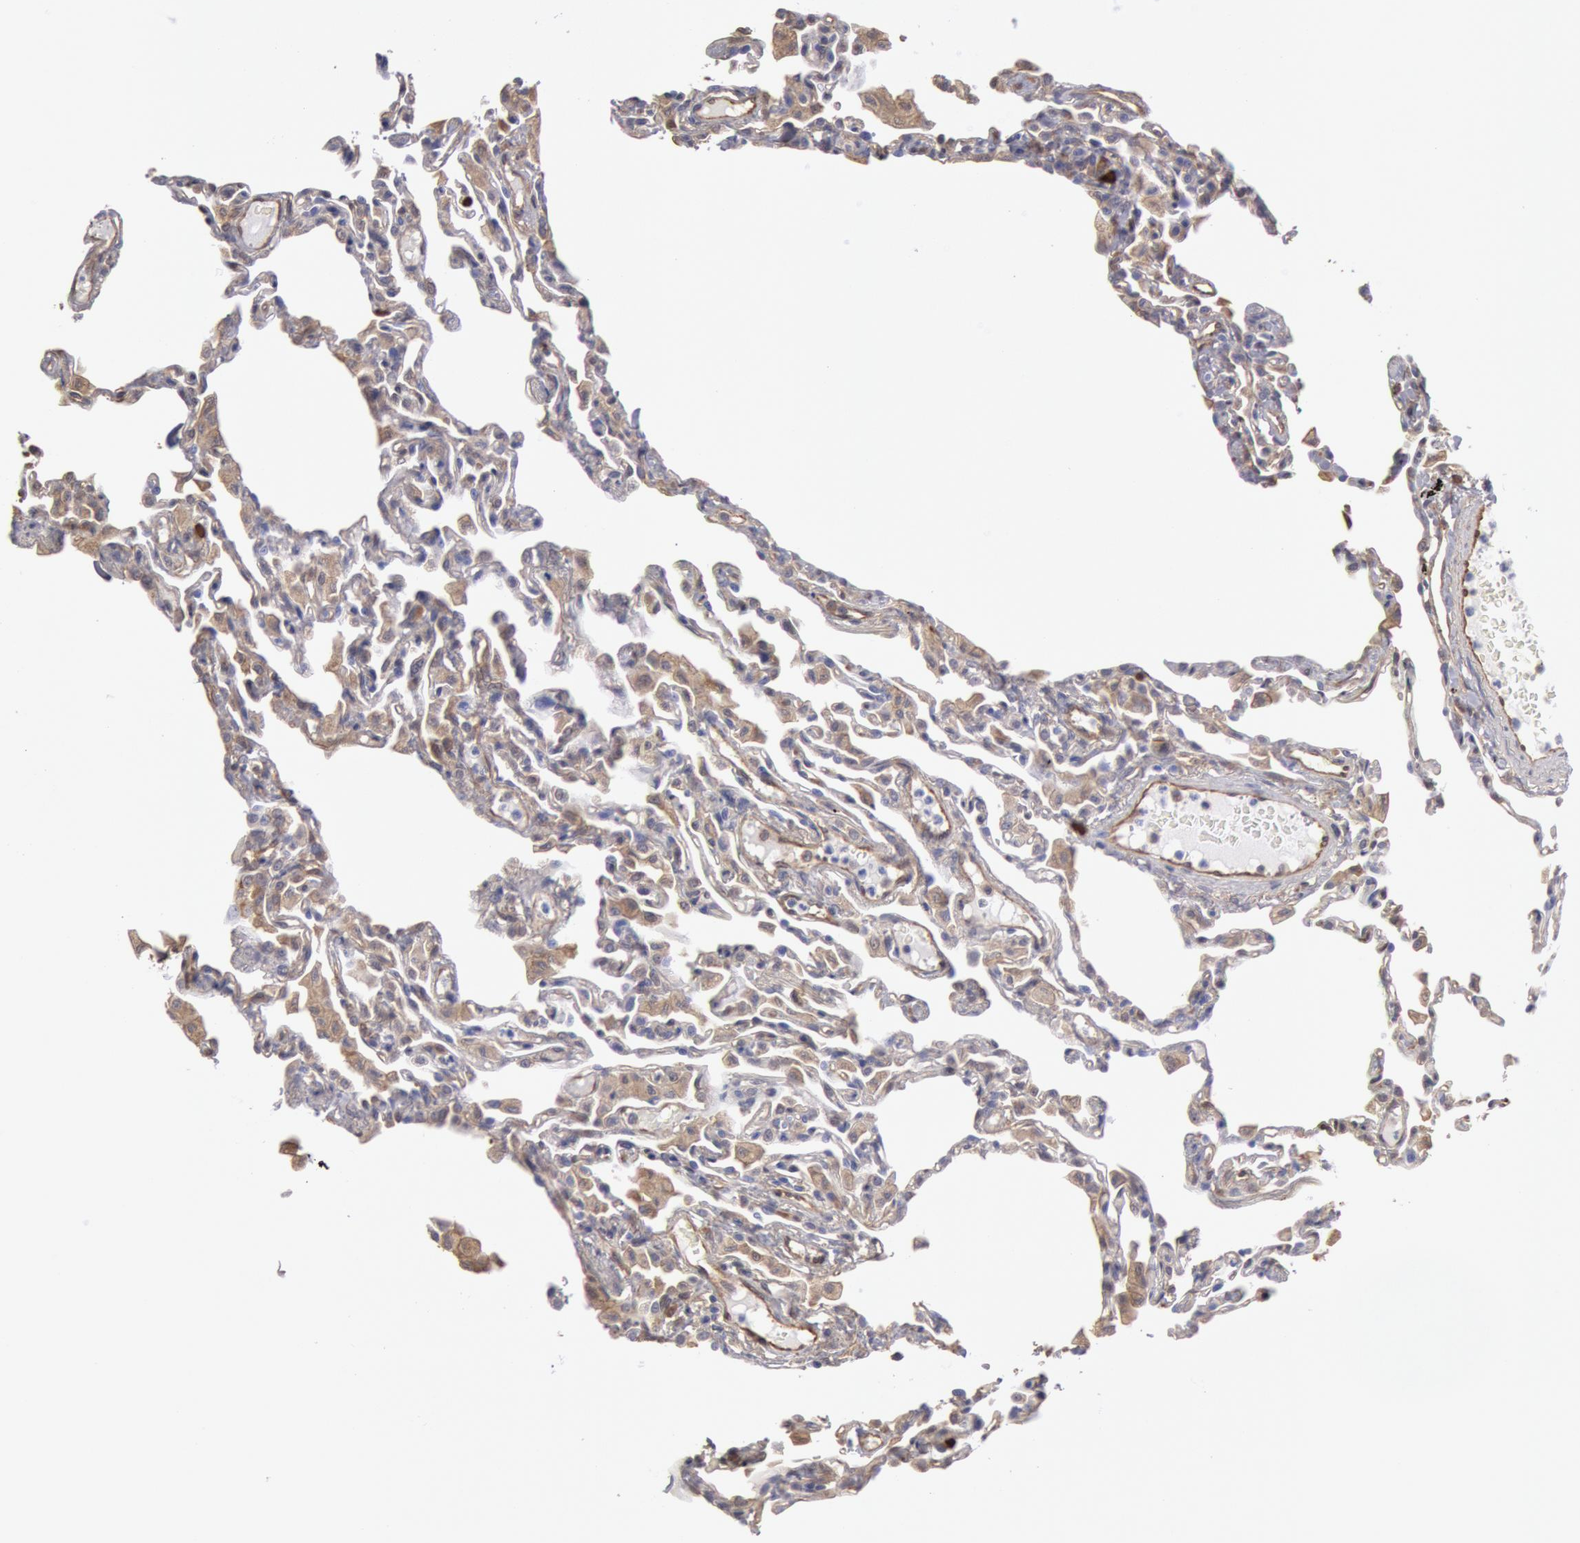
{"staining": {"intensity": "moderate", "quantity": "25%-75%", "location": "cytoplasmic/membranous"}, "tissue": "lung", "cell_type": "Alveolar cells", "image_type": "normal", "snomed": [{"axis": "morphology", "description": "Normal tissue, NOS"}, {"axis": "topography", "description": "Lung"}], "caption": "Immunohistochemical staining of normal lung demonstrates 25%-75% levels of moderate cytoplasmic/membranous protein positivity in approximately 25%-75% of alveolar cells. Using DAB (brown) and hematoxylin (blue) stains, captured at high magnification using brightfield microscopy.", "gene": "CCDC50", "patient": {"sex": "female", "age": 49}}